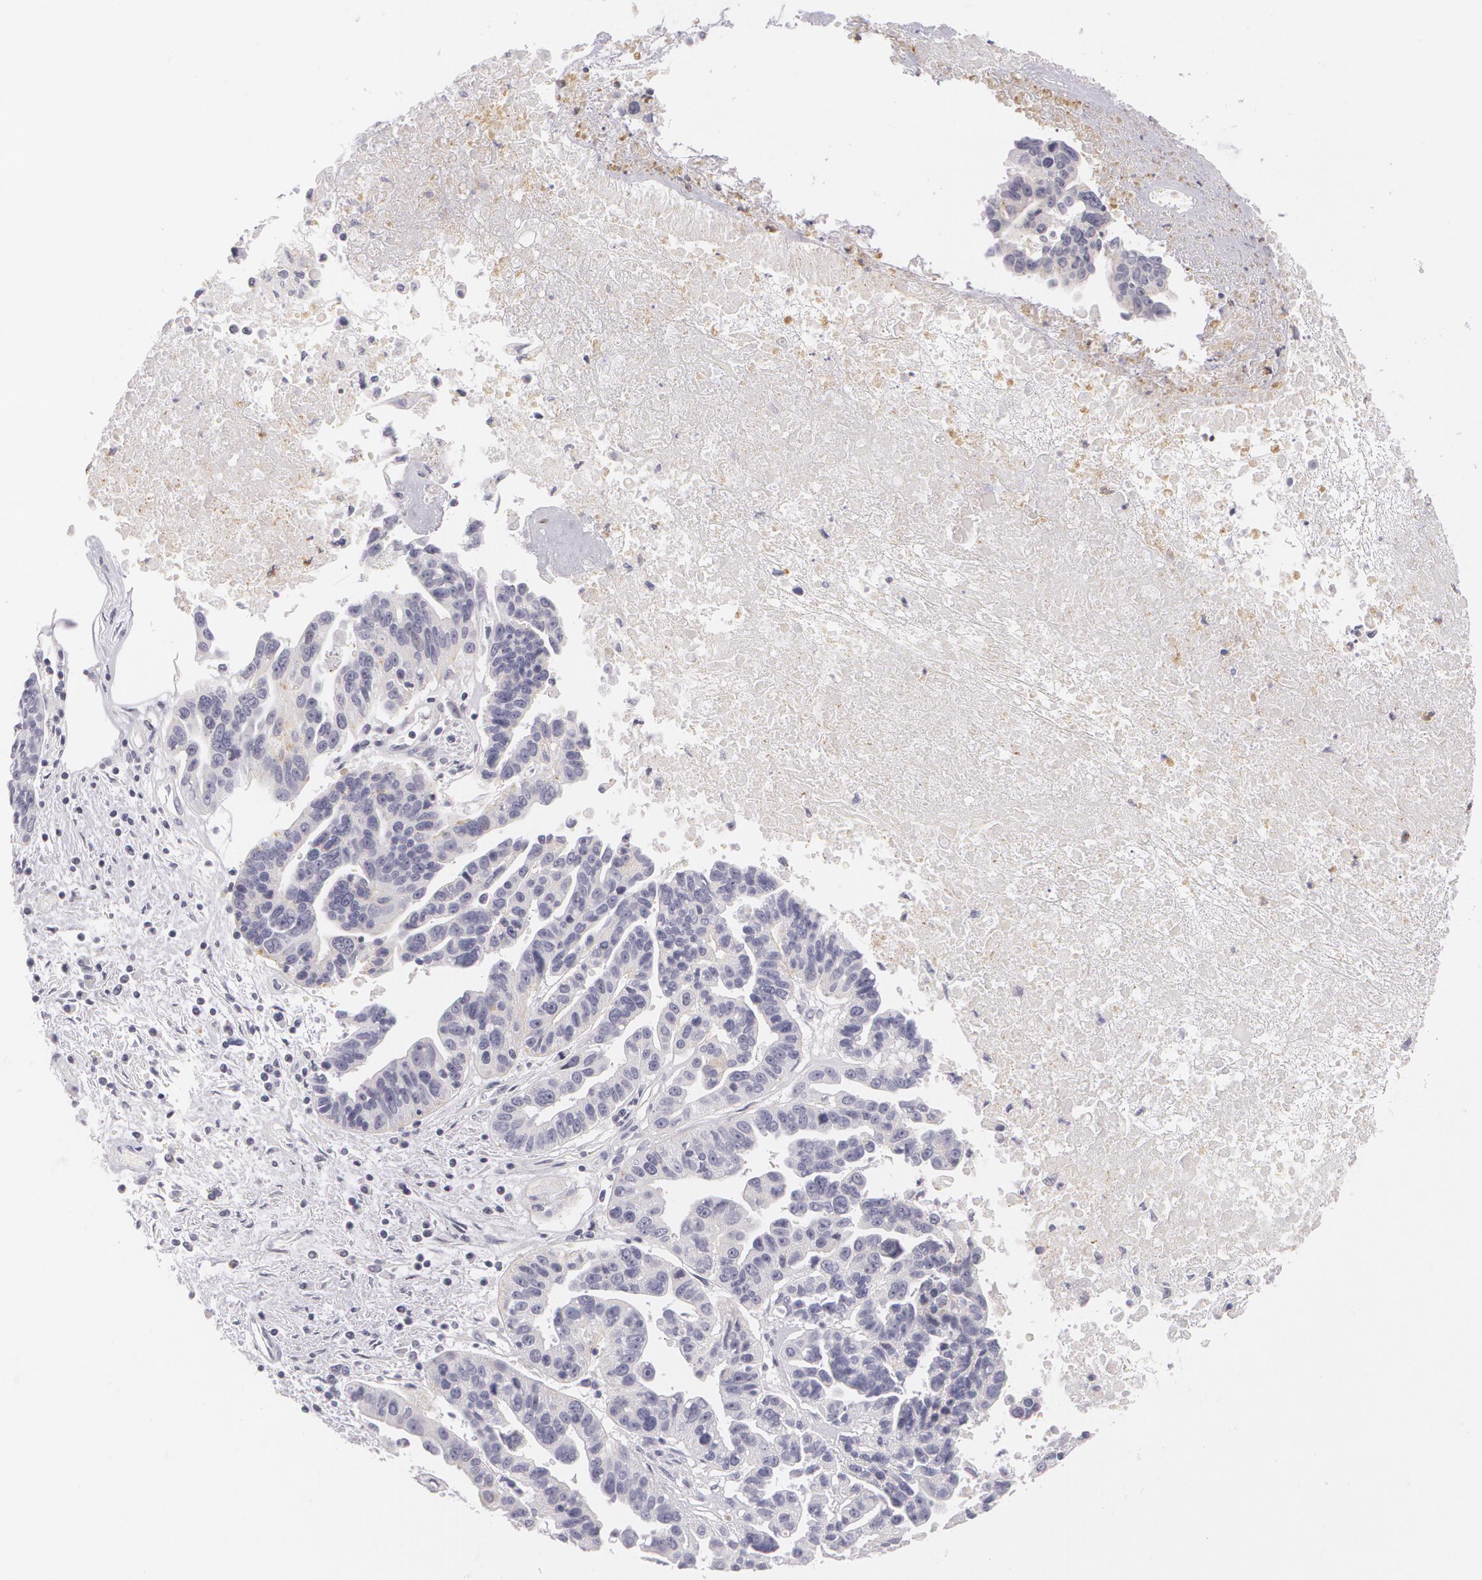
{"staining": {"intensity": "negative", "quantity": "none", "location": "none"}, "tissue": "ovarian cancer", "cell_type": "Tumor cells", "image_type": "cancer", "snomed": [{"axis": "morphology", "description": "Carcinoma, endometroid"}, {"axis": "morphology", "description": "Cystadenocarcinoma, serous, NOS"}, {"axis": "topography", "description": "Ovary"}], "caption": "This is an IHC image of endometroid carcinoma (ovarian). There is no expression in tumor cells.", "gene": "FAM181A", "patient": {"sex": "female", "age": 45}}